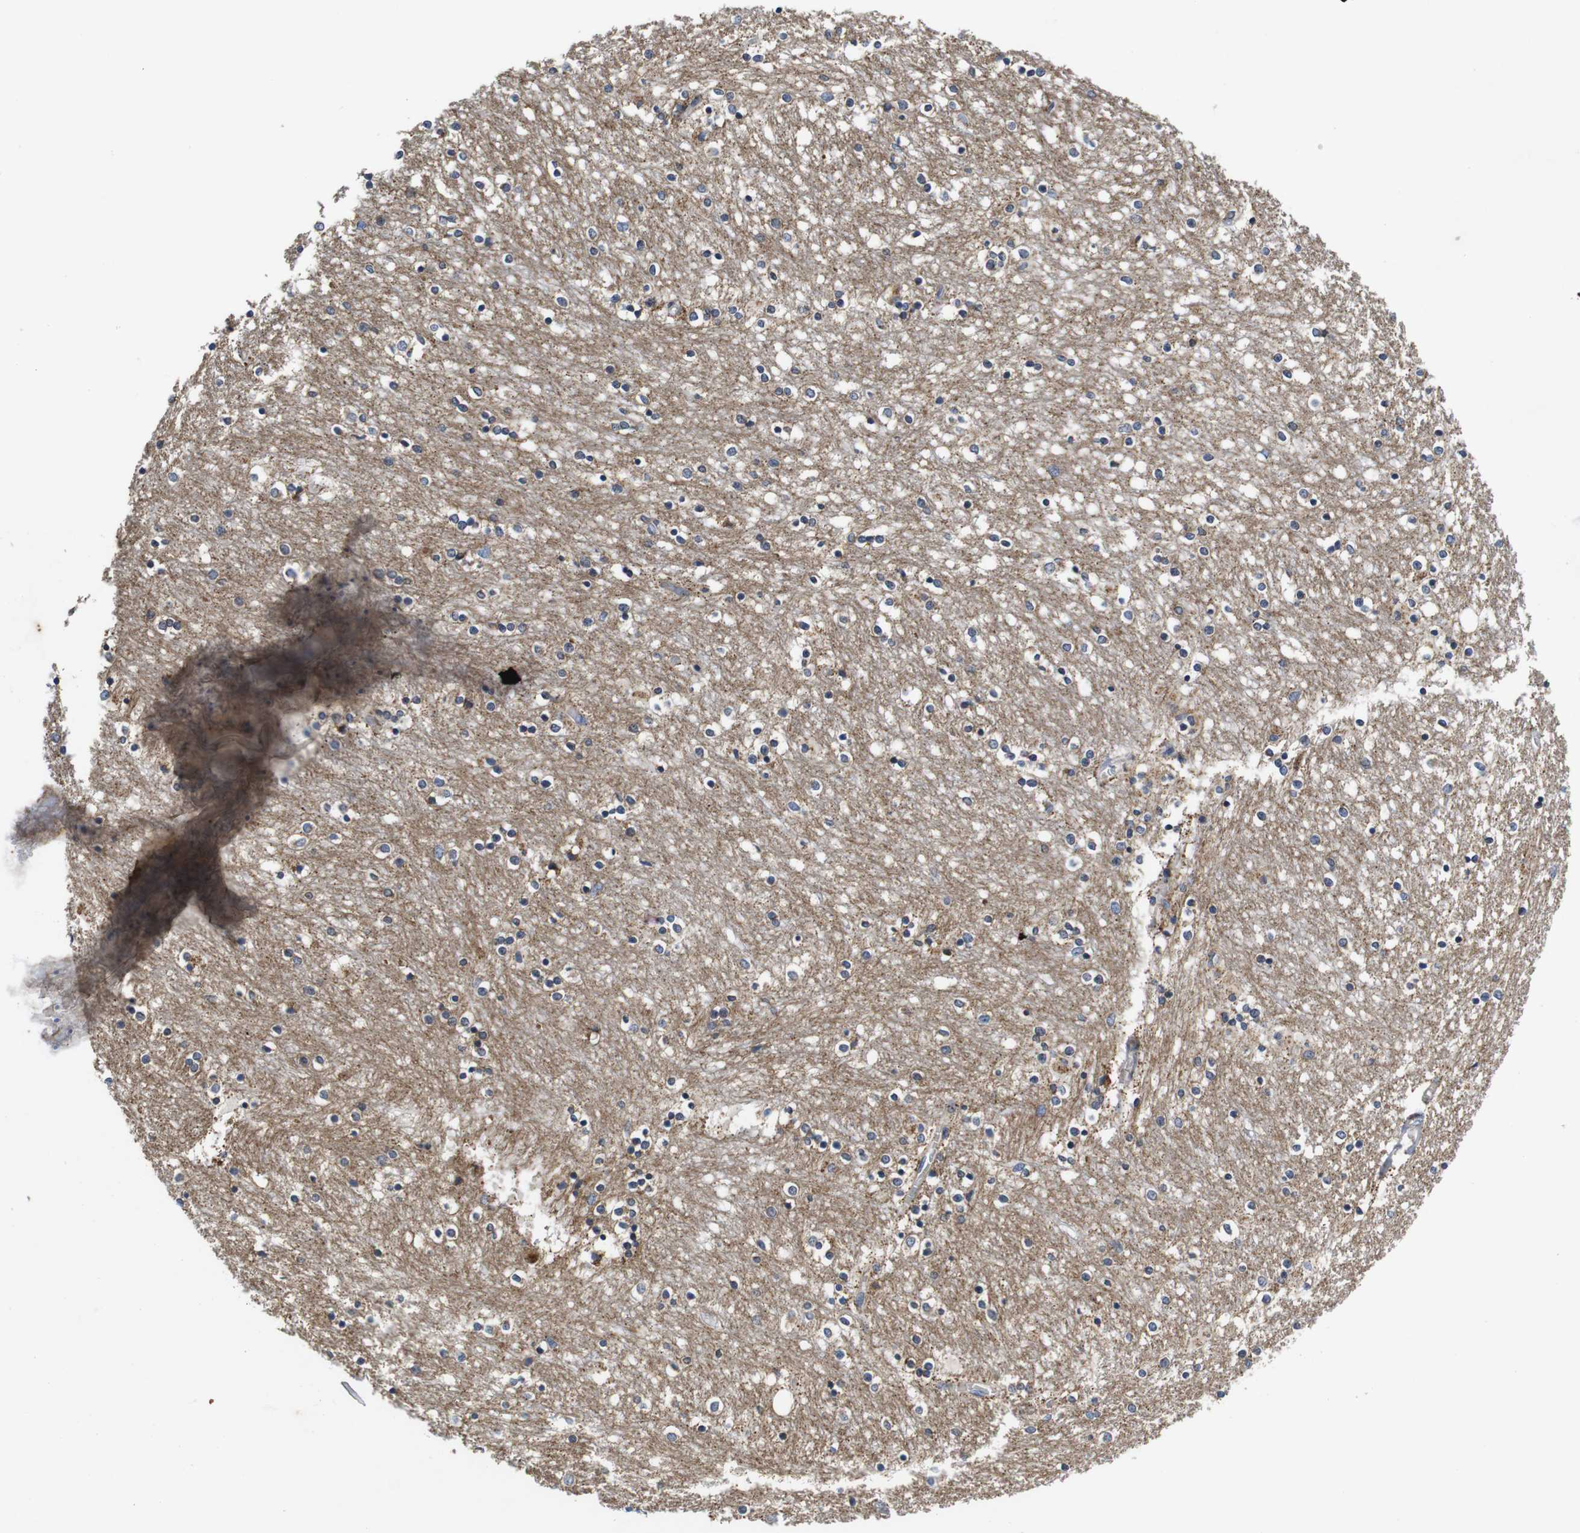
{"staining": {"intensity": "moderate", "quantity": "<25%", "location": "cytoplasmic/membranous"}, "tissue": "caudate", "cell_type": "Glial cells", "image_type": "normal", "snomed": [{"axis": "morphology", "description": "Normal tissue, NOS"}, {"axis": "topography", "description": "Lateral ventricle wall"}], "caption": "Protein analysis of unremarkable caudate demonstrates moderate cytoplasmic/membranous positivity in about <25% of glial cells.", "gene": "MARCHF7", "patient": {"sex": "female", "age": 54}}